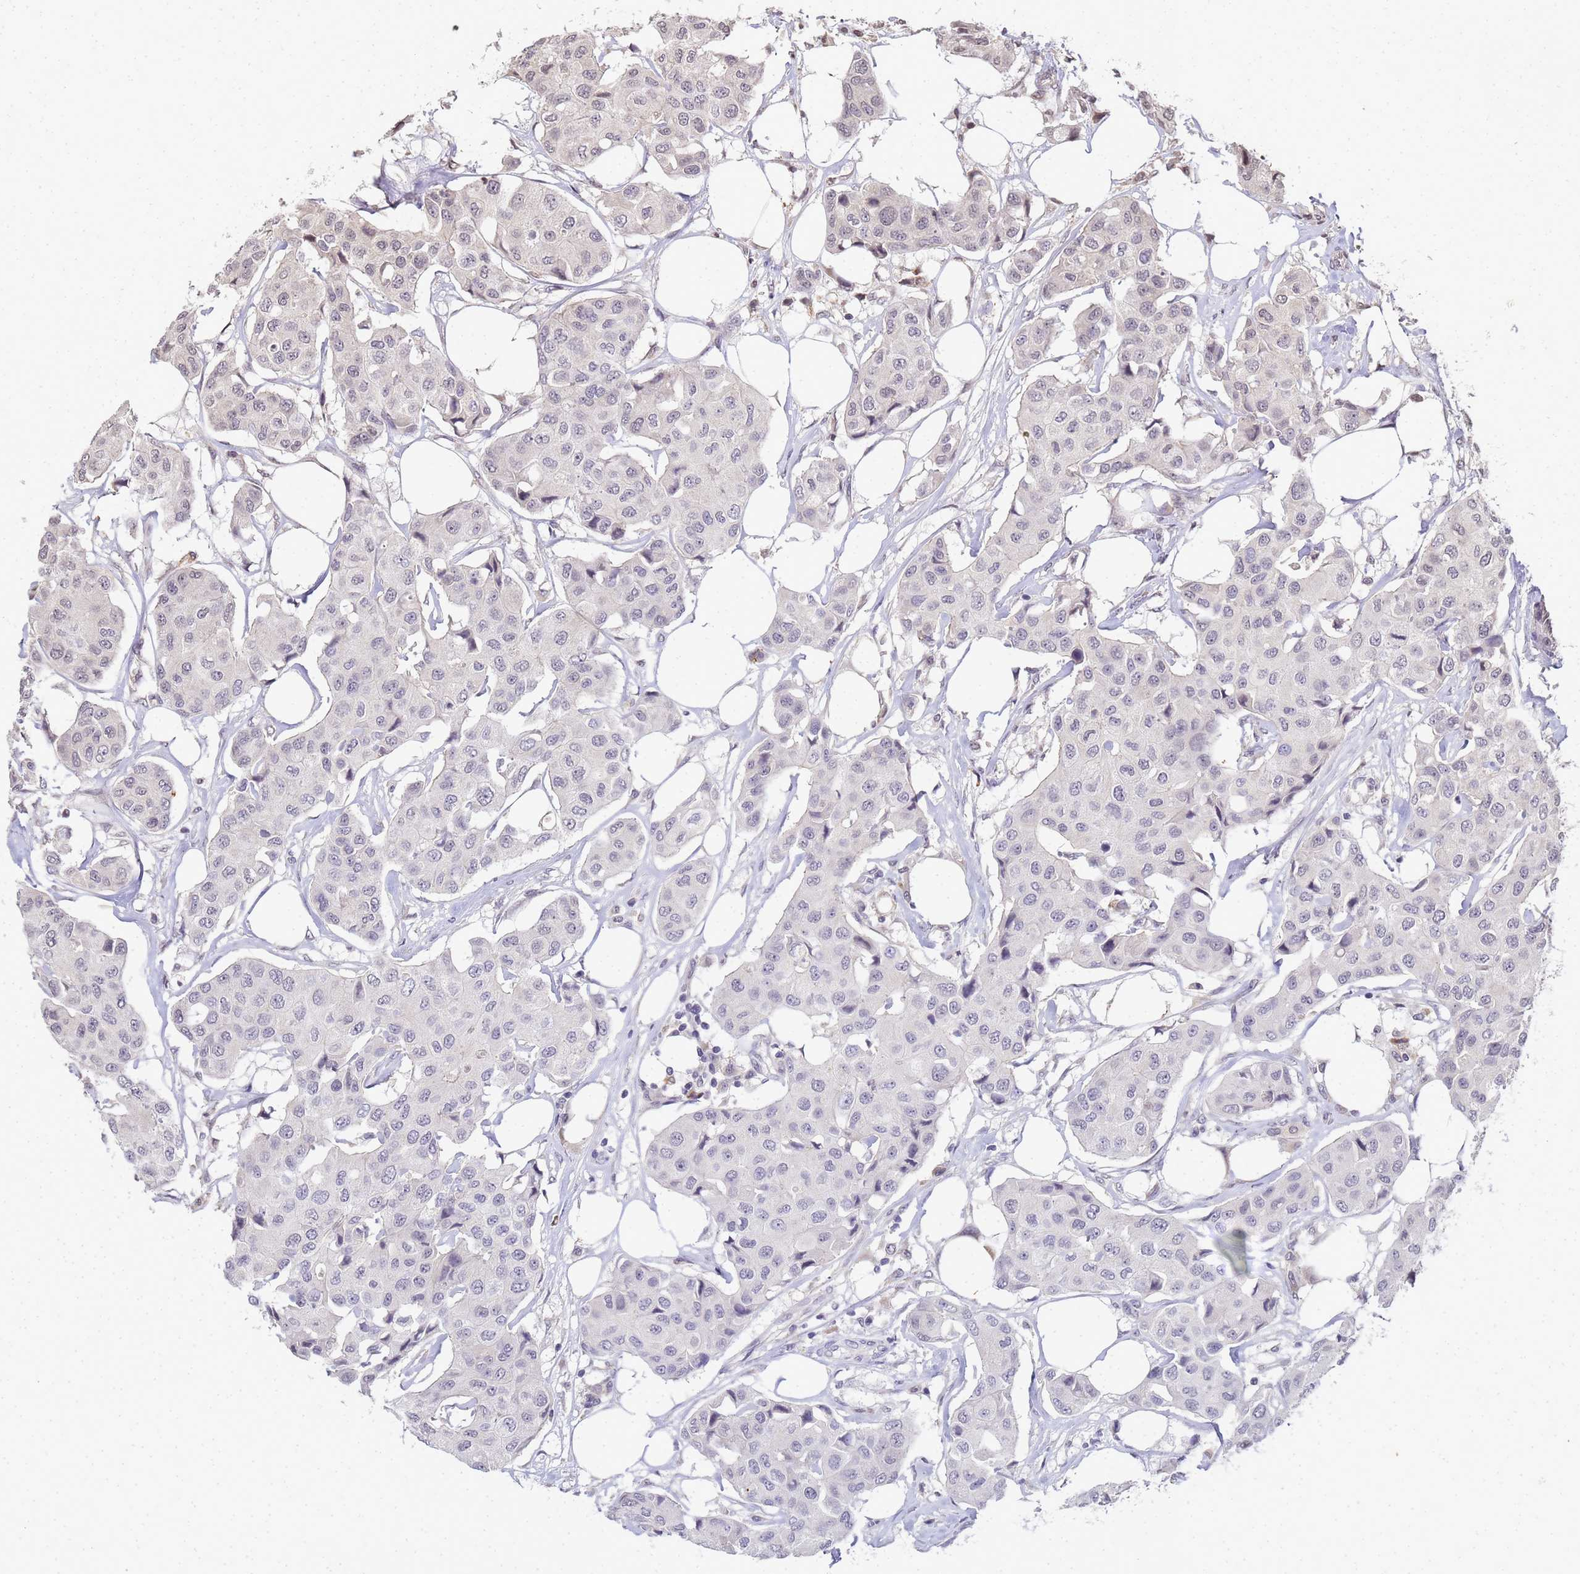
{"staining": {"intensity": "negative", "quantity": "none", "location": "none"}, "tissue": "breast cancer", "cell_type": "Tumor cells", "image_type": "cancer", "snomed": [{"axis": "morphology", "description": "Duct carcinoma"}, {"axis": "topography", "description": "Breast"}], "caption": "Immunohistochemistry (IHC) of human breast cancer (intraductal carcinoma) reveals no staining in tumor cells.", "gene": "MYL7", "patient": {"sex": "female", "age": 80}}